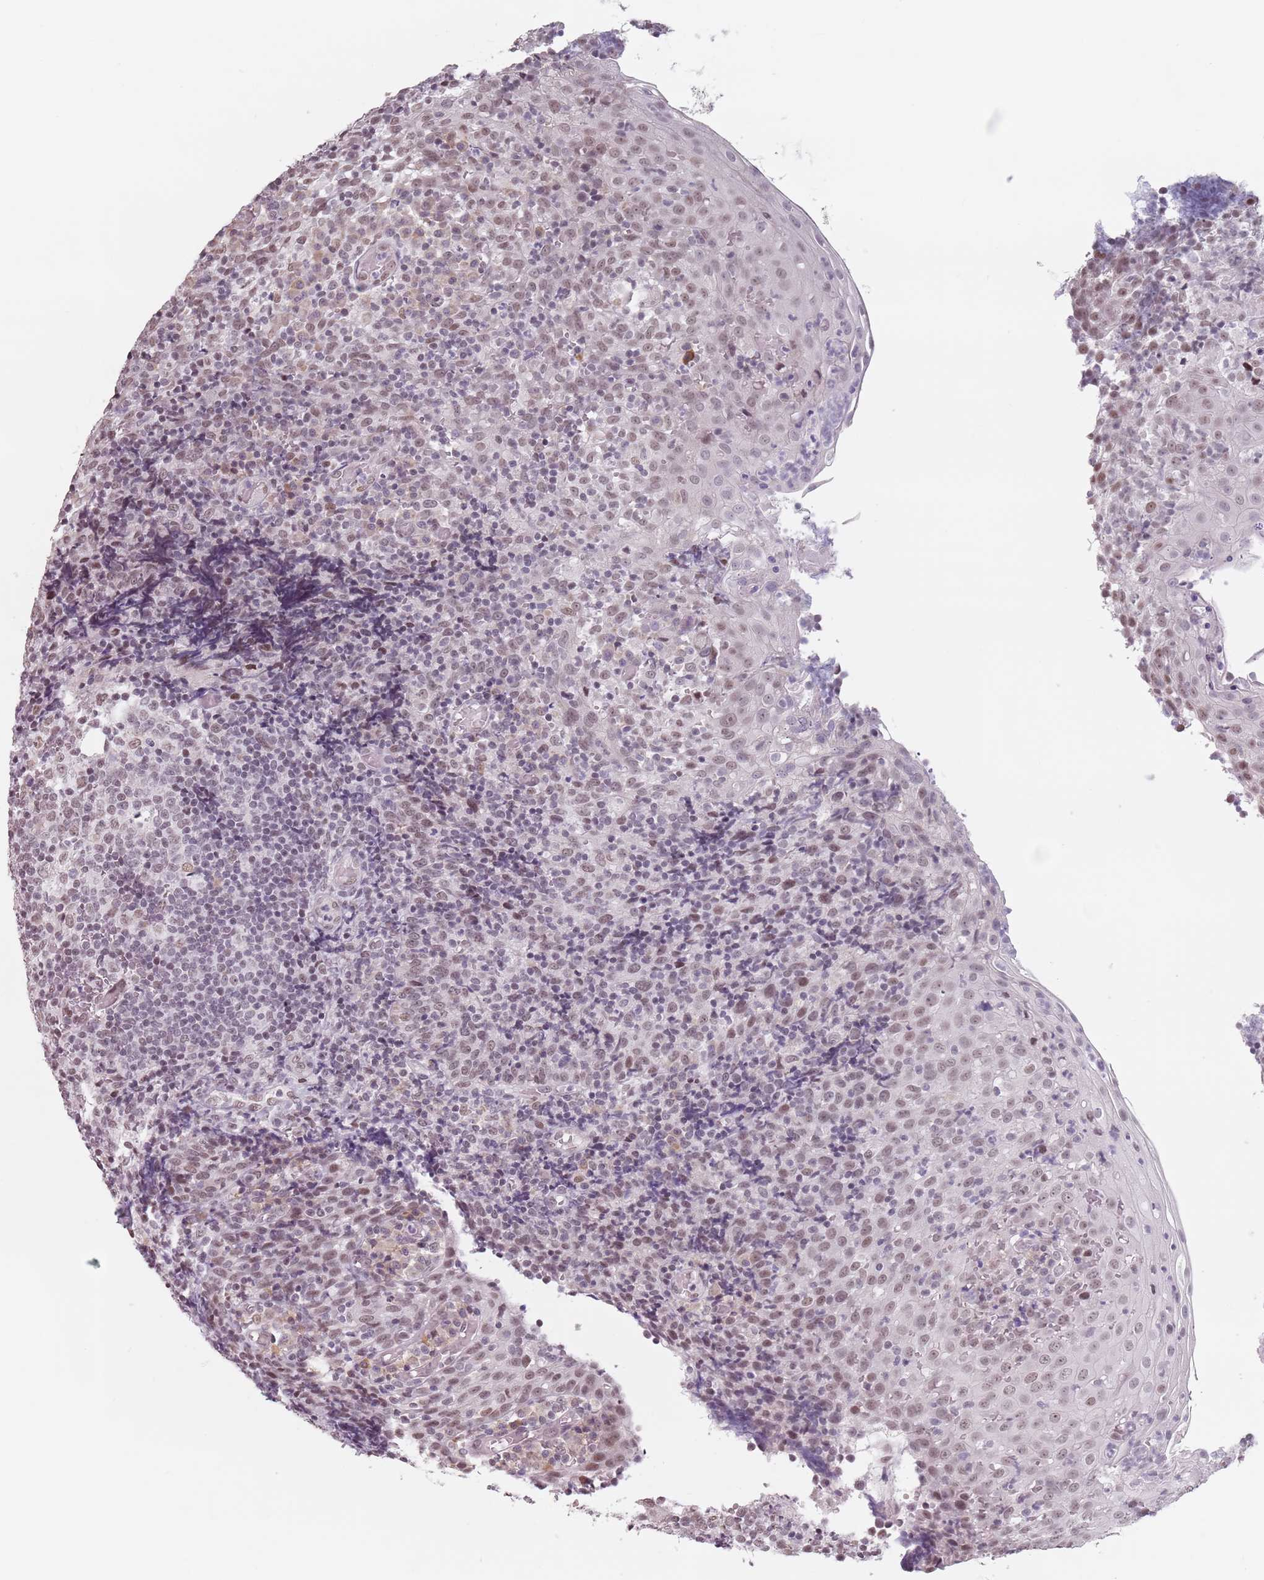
{"staining": {"intensity": "weak", "quantity": "<25%", "location": "nuclear"}, "tissue": "tonsil", "cell_type": "Germinal center cells", "image_type": "normal", "snomed": [{"axis": "morphology", "description": "Normal tissue, NOS"}, {"axis": "topography", "description": "Tonsil"}], "caption": "IHC histopathology image of unremarkable tonsil: tonsil stained with DAB displays no significant protein expression in germinal center cells.", "gene": "PTCHD1", "patient": {"sex": "female", "age": 19}}